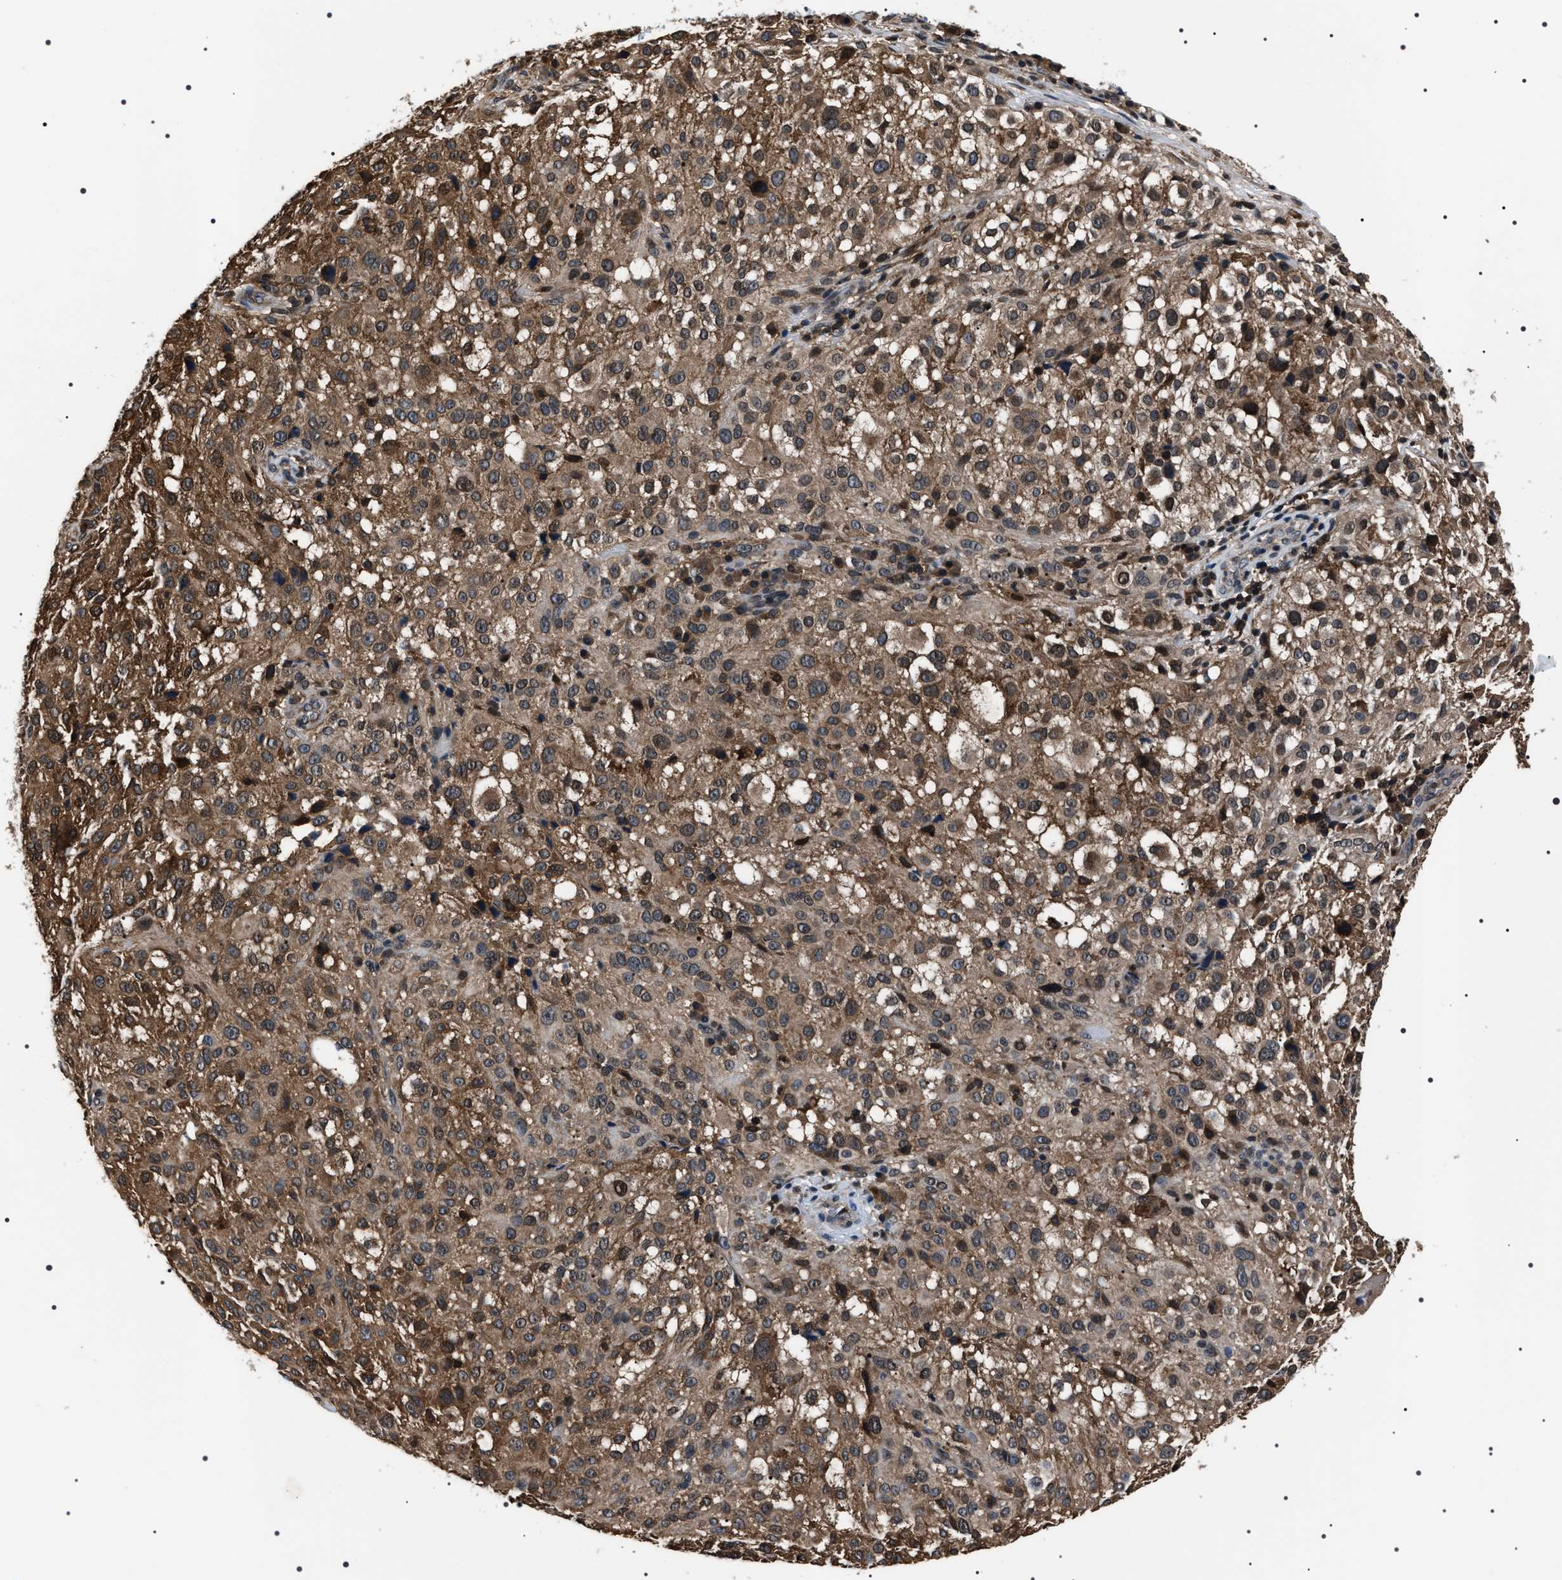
{"staining": {"intensity": "moderate", "quantity": ">75%", "location": "cytoplasmic/membranous"}, "tissue": "melanoma", "cell_type": "Tumor cells", "image_type": "cancer", "snomed": [{"axis": "morphology", "description": "Necrosis, NOS"}, {"axis": "morphology", "description": "Malignant melanoma, NOS"}, {"axis": "topography", "description": "Skin"}], "caption": "Protein staining of melanoma tissue demonstrates moderate cytoplasmic/membranous staining in approximately >75% of tumor cells.", "gene": "SIPA1", "patient": {"sex": "female", "age": 87}}